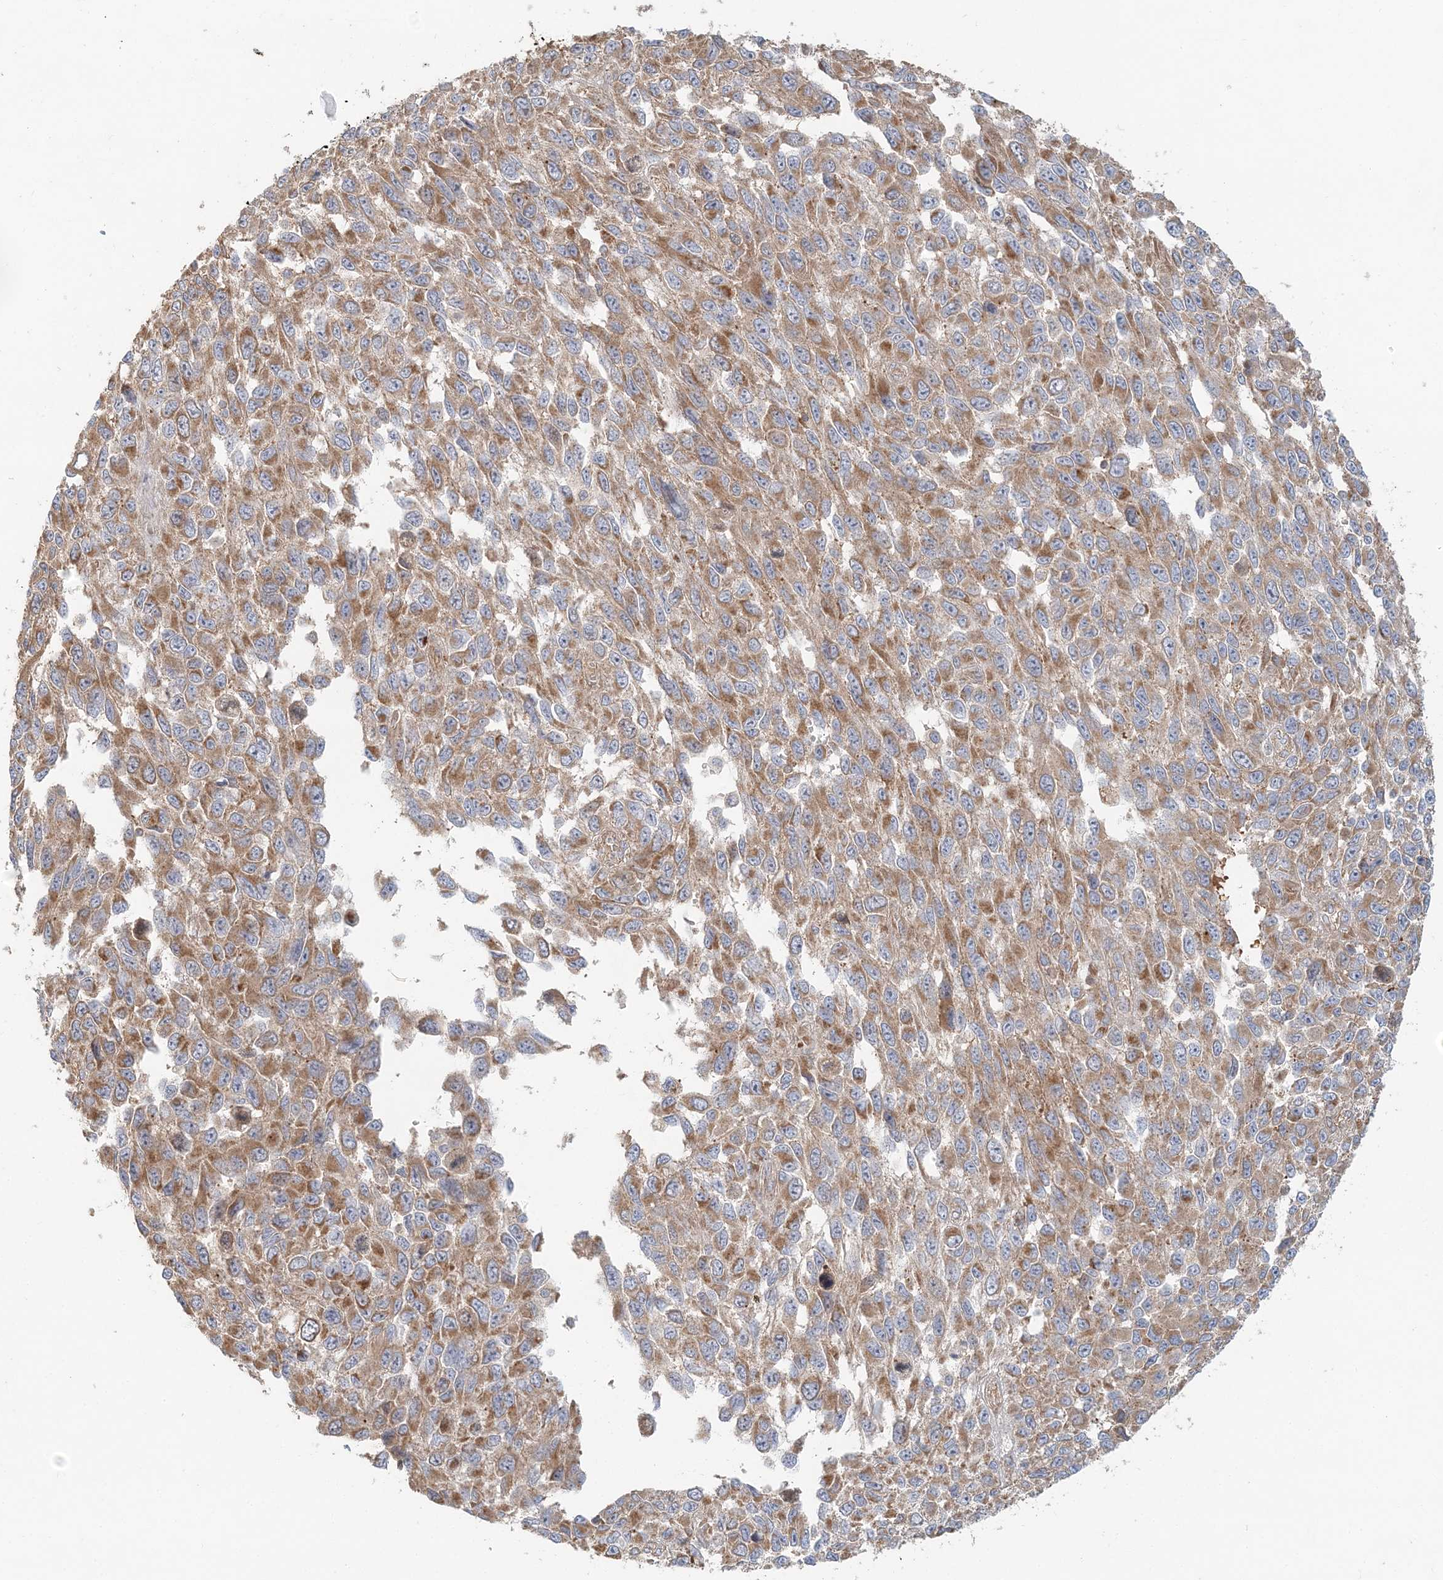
{"staining": {"intensity": "moderate", "quantity": ">75%", "location": "cytoplasmic/membranous"}, "tissue": "melanoma", "cell_type": "Tumor cells", "image_type": "cancer", "snomed": [{"axis": "morphology", "description": "Malignant melanoma, NOS"}, {"axis": "topography", "description": "Skin"}], "caption": "Immunohistochemistry (IHC) (DAB) staining of human melanoma exhibits moderate cytoplasmic/membranous protein expression in approximately >75% of tumor cells.", "gene": "KIAA0232", "patient": {"sex": "female", "age": 96}}